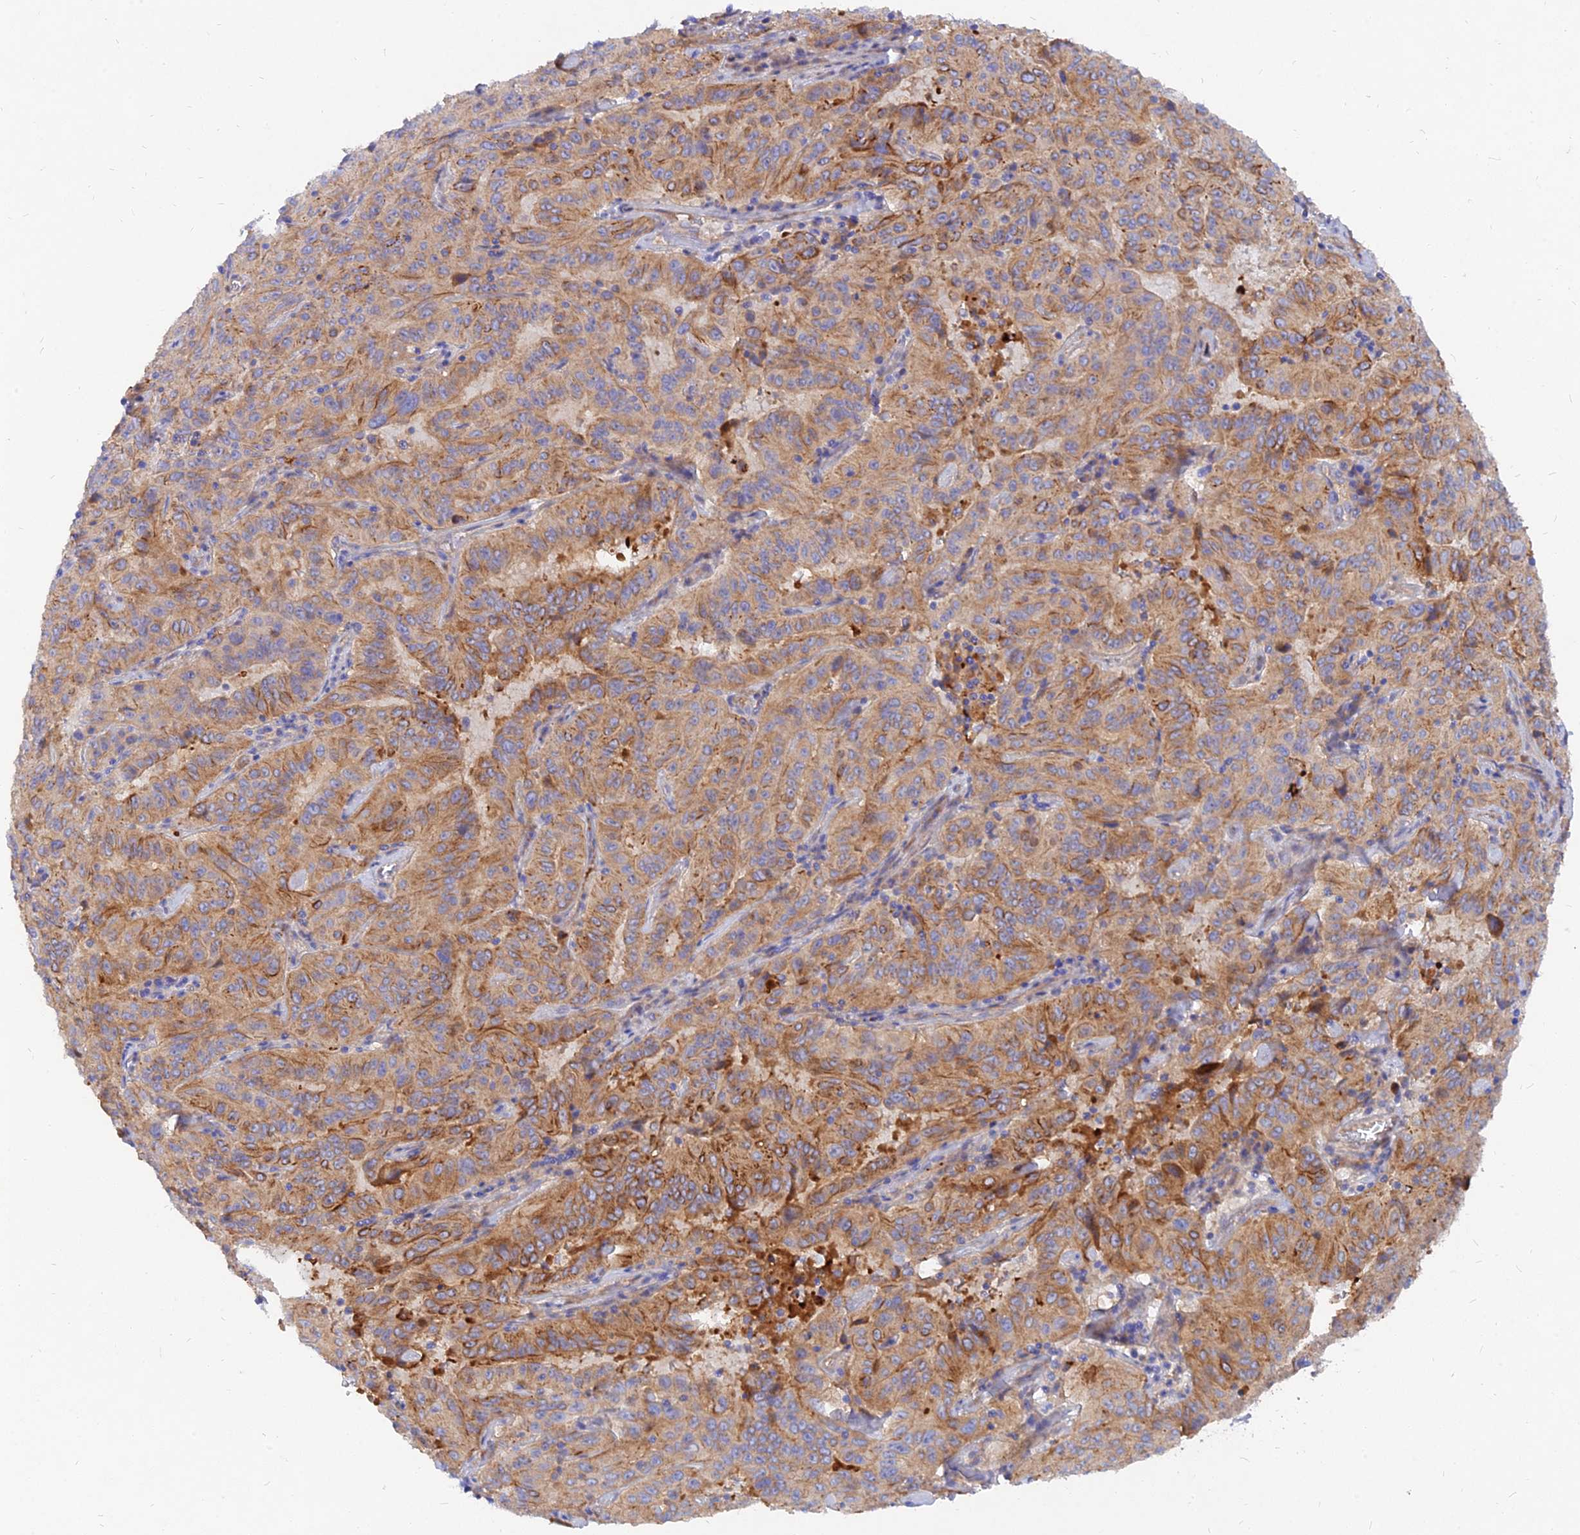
{"staining": {"intensity": "moderate", "quantity": ">75%", "location": "cytoplasmic/membranous"}, "tissue": "pancreatic cancer", "cell_type": "Tumor cells", "image_type": "cancer", "snomed": [{"axis": "morphology", "description": "Adenocarcinoma, NOS"}, {"axis": "topography", "description": "Pancreas"}], "caption": "Adenocarcinoma (pancreatic) stained for a protein exhibits moderate cytoplasmic/membranous positivity in tumor cells.", "gene": "MROH1", "patient": {"sex": "male", "age": 63}}